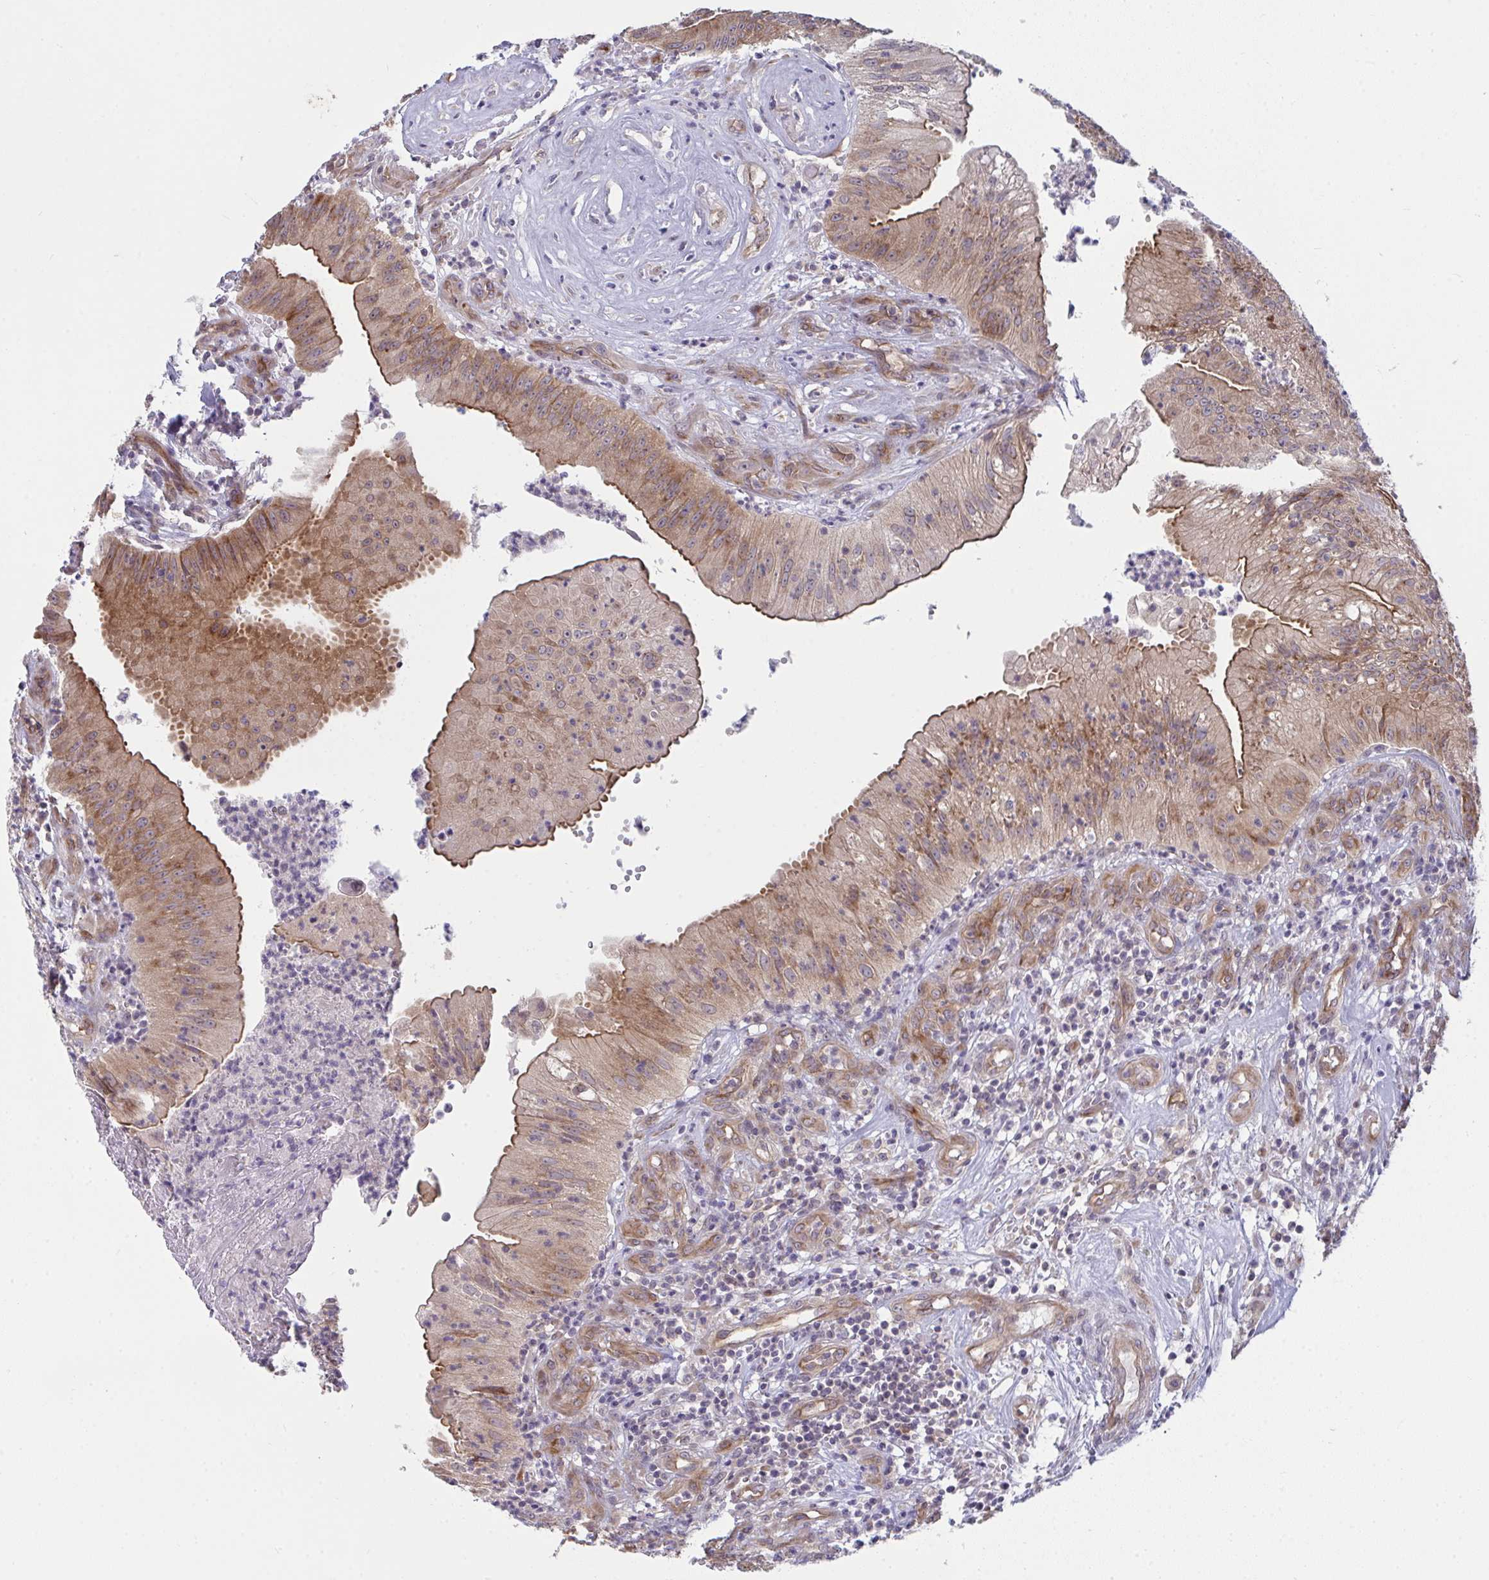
{"staining": {"intensity": "moderate", "quantity": ">75%", "location": "cytoplasmic/membranous"}, "tissue": "head and neck cancer", "cell_type": "Tumor cells", "image_type": "cancer", "snomed": [{"axis": "morphology", "description": "Adenocarcinoma, NOS"}, {"axis": "topography", "description": "Head-Neck"}], "caption": "A high-resolution histopathology image shows immunohistochemistry (IHC) staining of head and neck cancer, which shows moderate cytoplasmic/membranous positivity in approximately >75% of tumor cells.", "gene": "CASP9", "patient": {"sex": "male", "age": 44}}